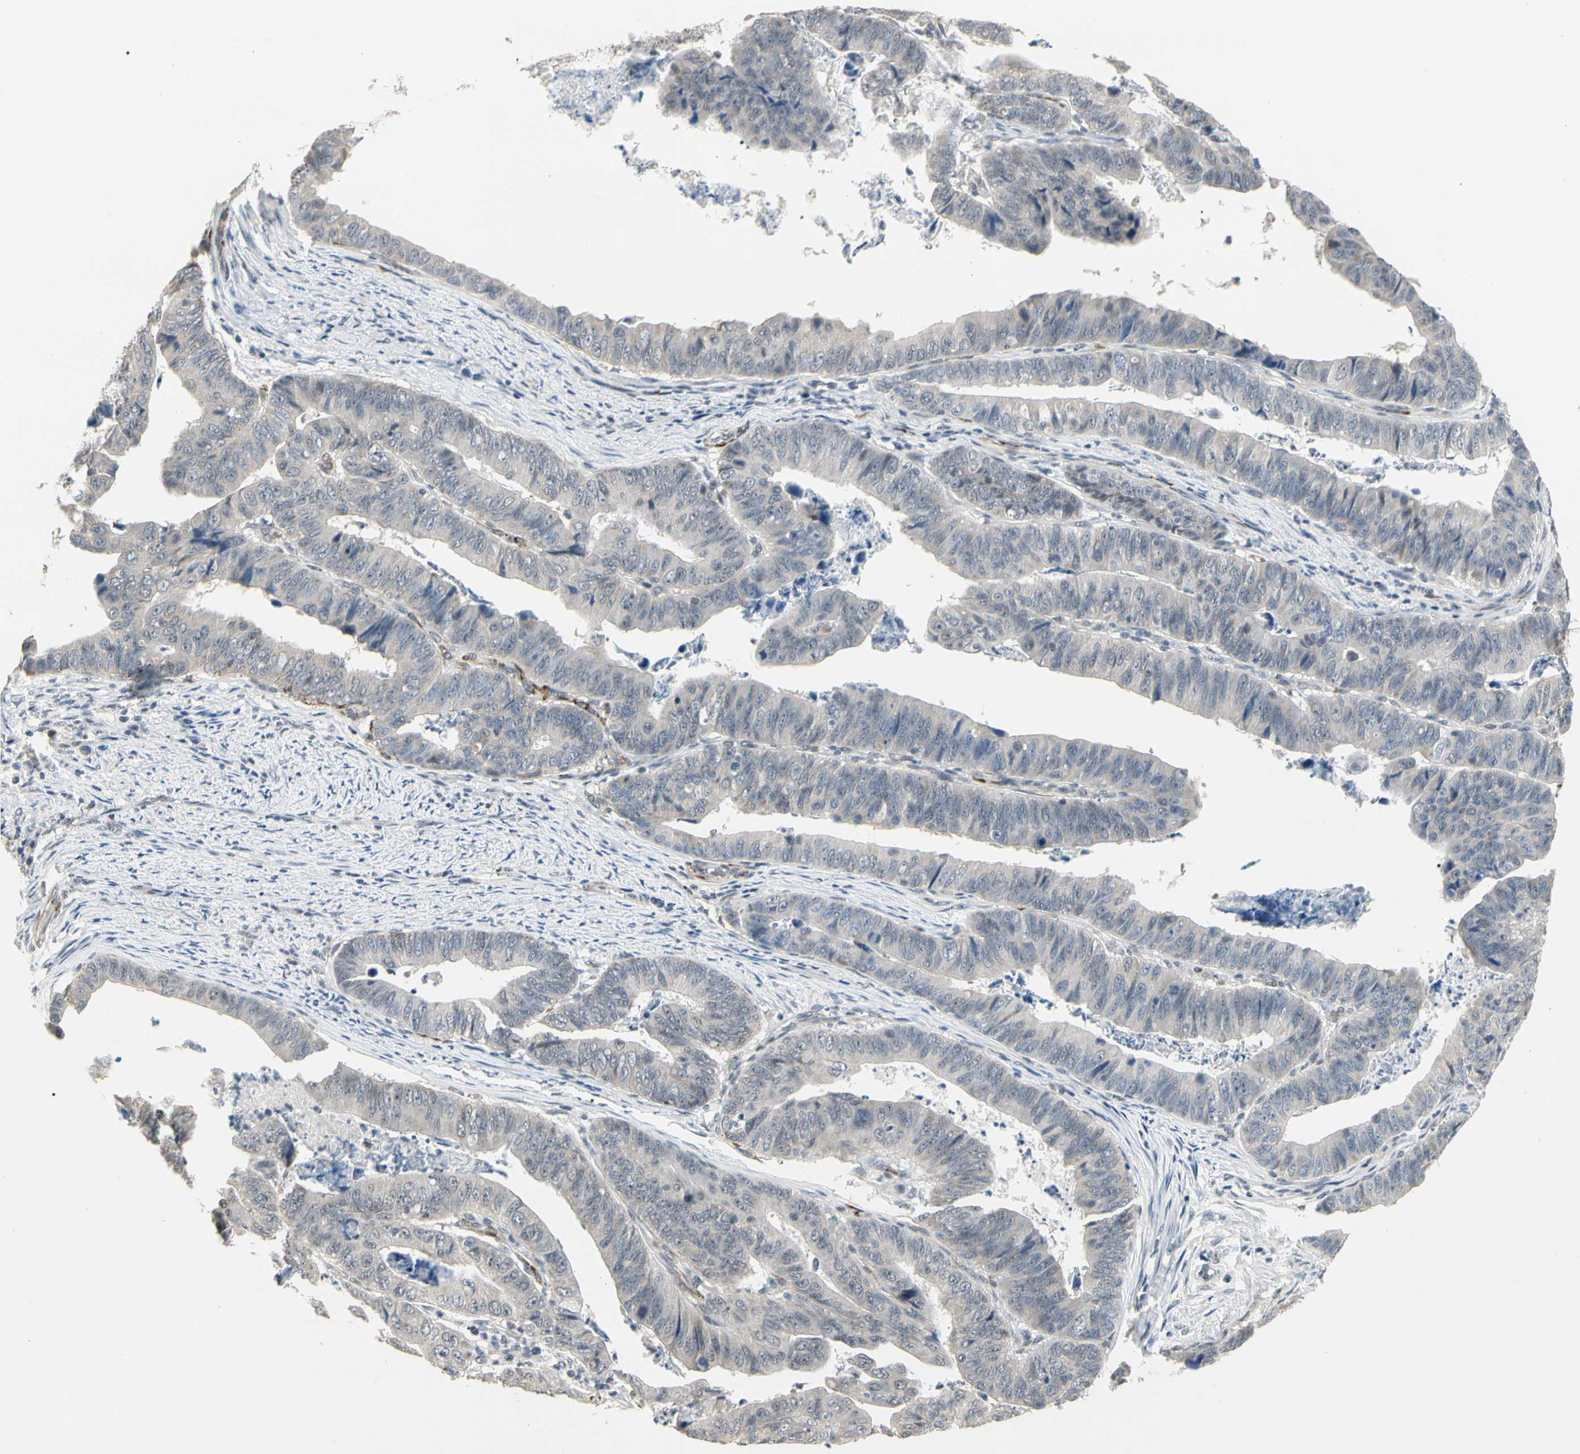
{"staining": {"intensity": "negative", "quantity": "none", "location": "none"}, "tissue": "stomach cancer", "cell_type": "Tumor cells", "image_type": "cancer", "snomed": [{"axis": "morphology", "description": "Adenocarcinoma, NOS"}, {"axis": "topography", "description": "Stomach, lower"}], "caption": "Immunohistochemical staining of stomach cancer (adenocarcinoma) exhibits no significant expression in tumor cells. Brightfield microscopy of IHC stained with DAB (3,3'-diaminobenzidine) (brown) and hematoxylin (blue), captured at high magnification.", "gene": "GREM1", "patient": {"sex": "male", "age": 77}}